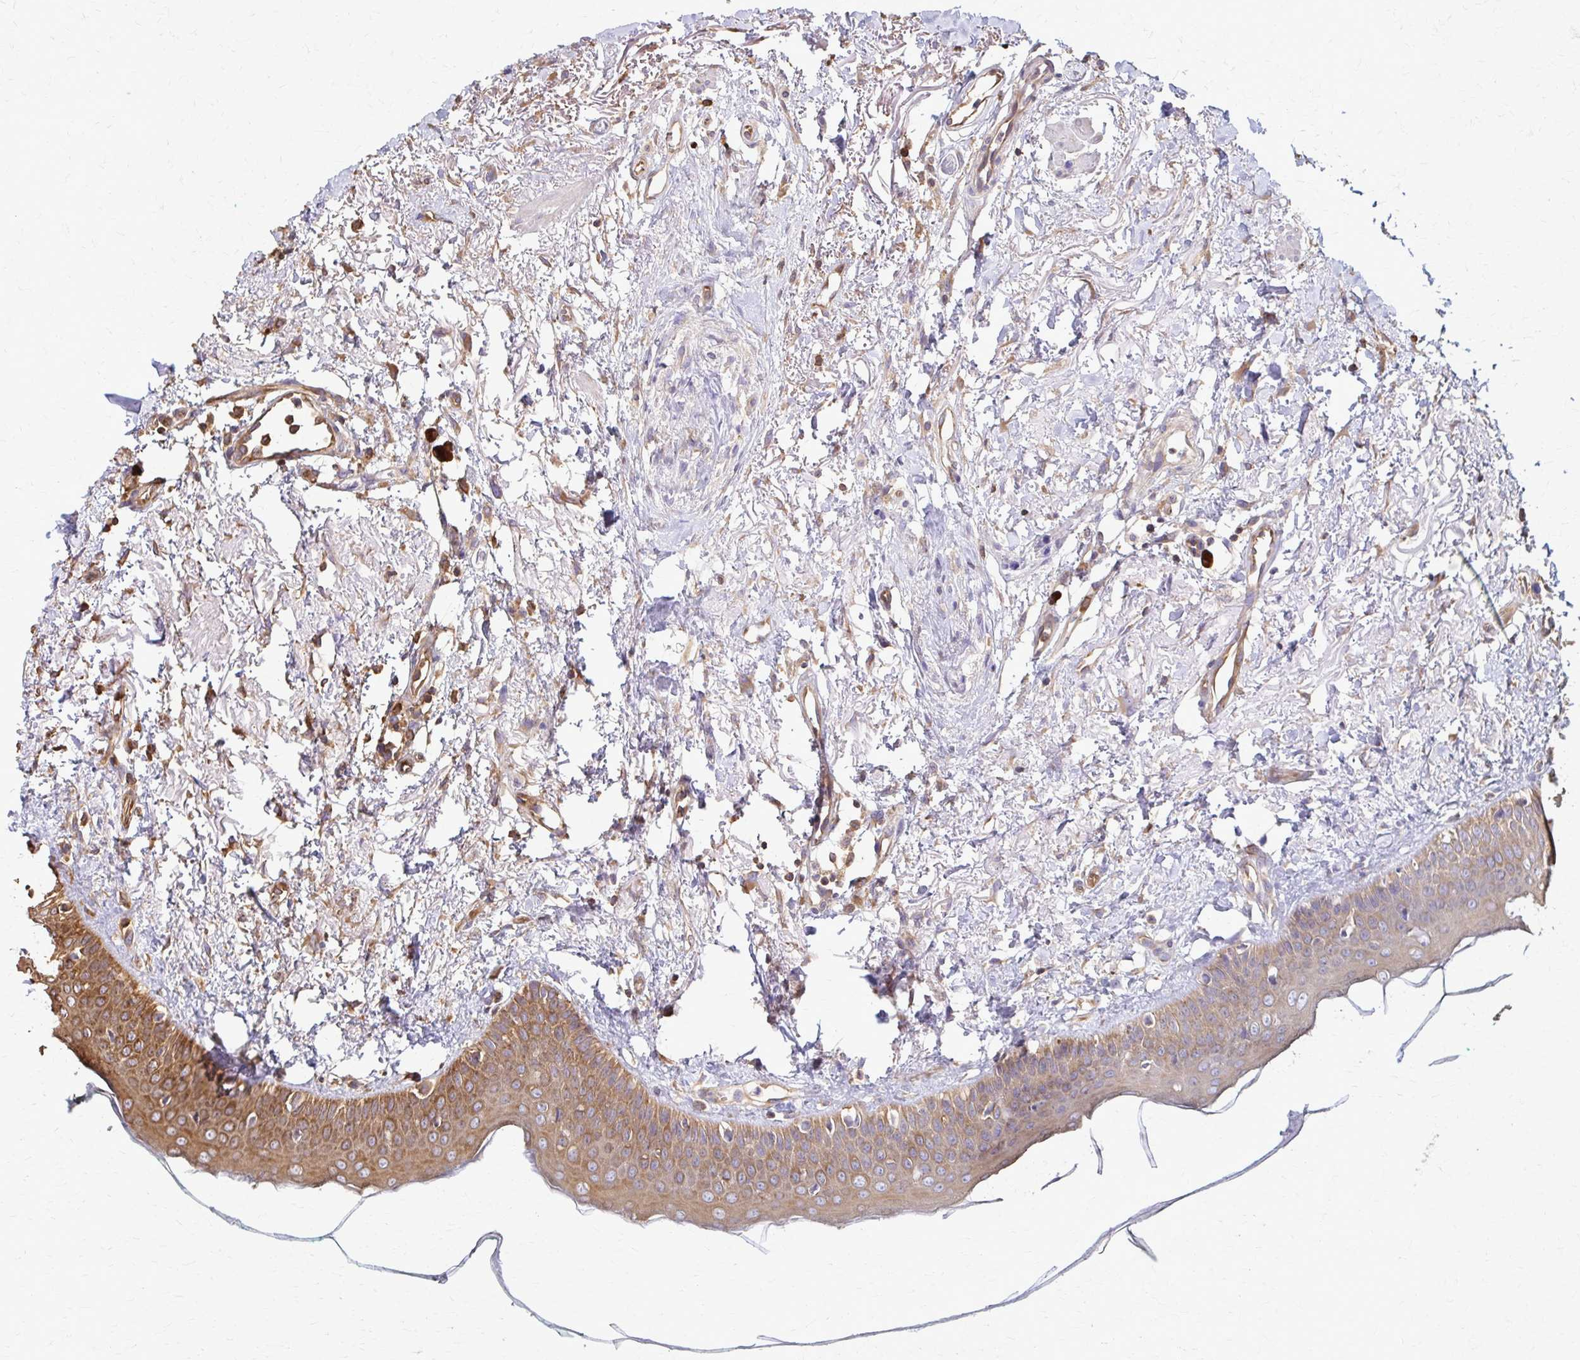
{"staining": {"intensity": "moderate", "quantity": "25%-75%", "location": "cytoplasmic/membranous"}, "tissue": "oral mucosa", "cell_type": "Squamous epithelial cells", "image_type": "normal", "snomed": [{"axis": "morphology", "description": "Normal tissue, NOS"}, {"axis": "topography", "description": "Oral tissue"}], "caption": "This micrograph demonstrates IHC staining of normal oral mucosa, with medium moderate cytoplasmic/membranous staining in approximately 25%-75% of squamous epithelial cells.", "gene": "EEF2", "patient": {"sex": "female", "age": 70}}